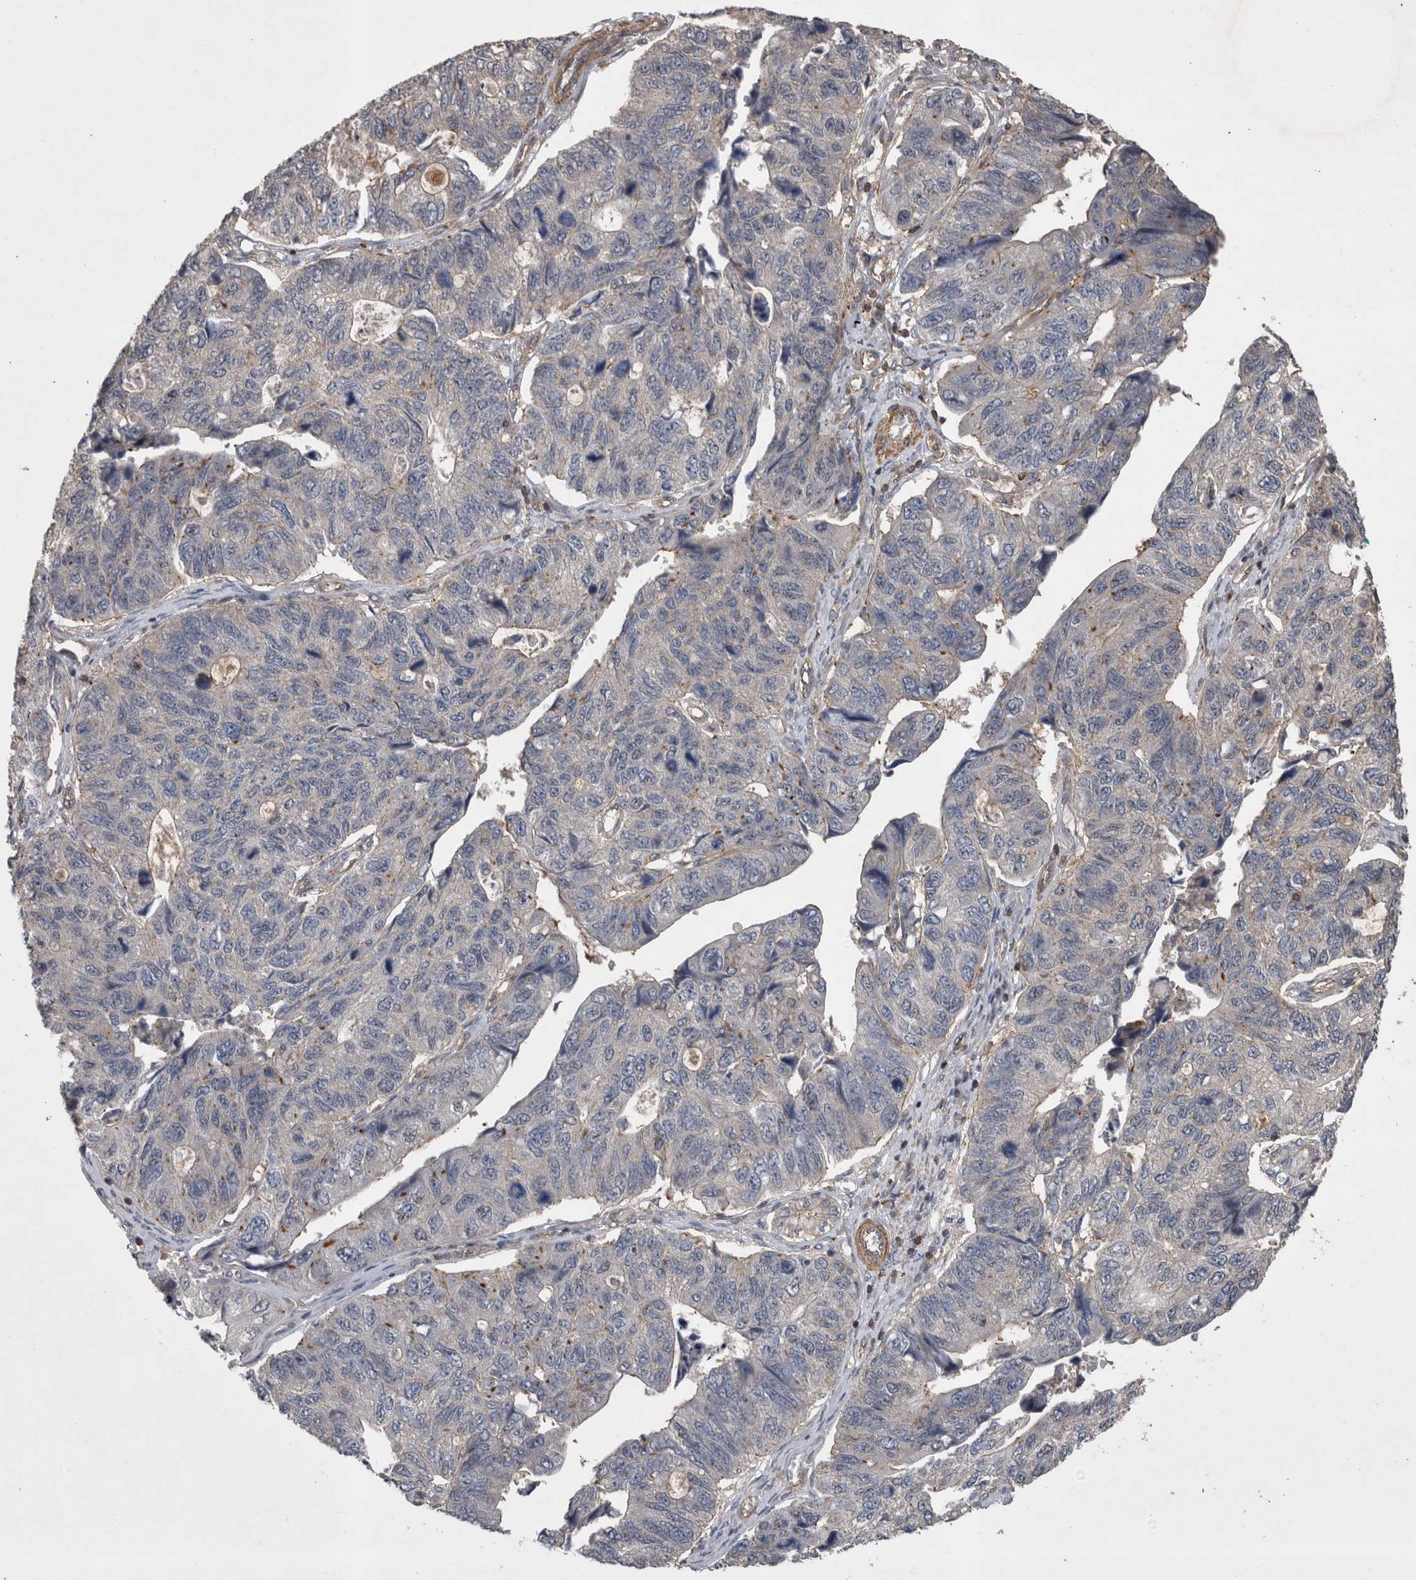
{"staining": {"intensity": "negative", "quantity": "none", "location": "none"}, "tissue": "stomach cancer", "cell_type": "Tumor cells", "image_type": "cancer", "snomed": [{"axis": "morphology", "description": "Adenocarcinoma, NOS"}, {"axis": "topography", "description": "Stomach"}], "caption": "There is no significant positivity in tumor cells of stomach cancer (adenocarcinoma).", "gene": "SPATA48", "patient": {"sex": "male", "age": 59}}